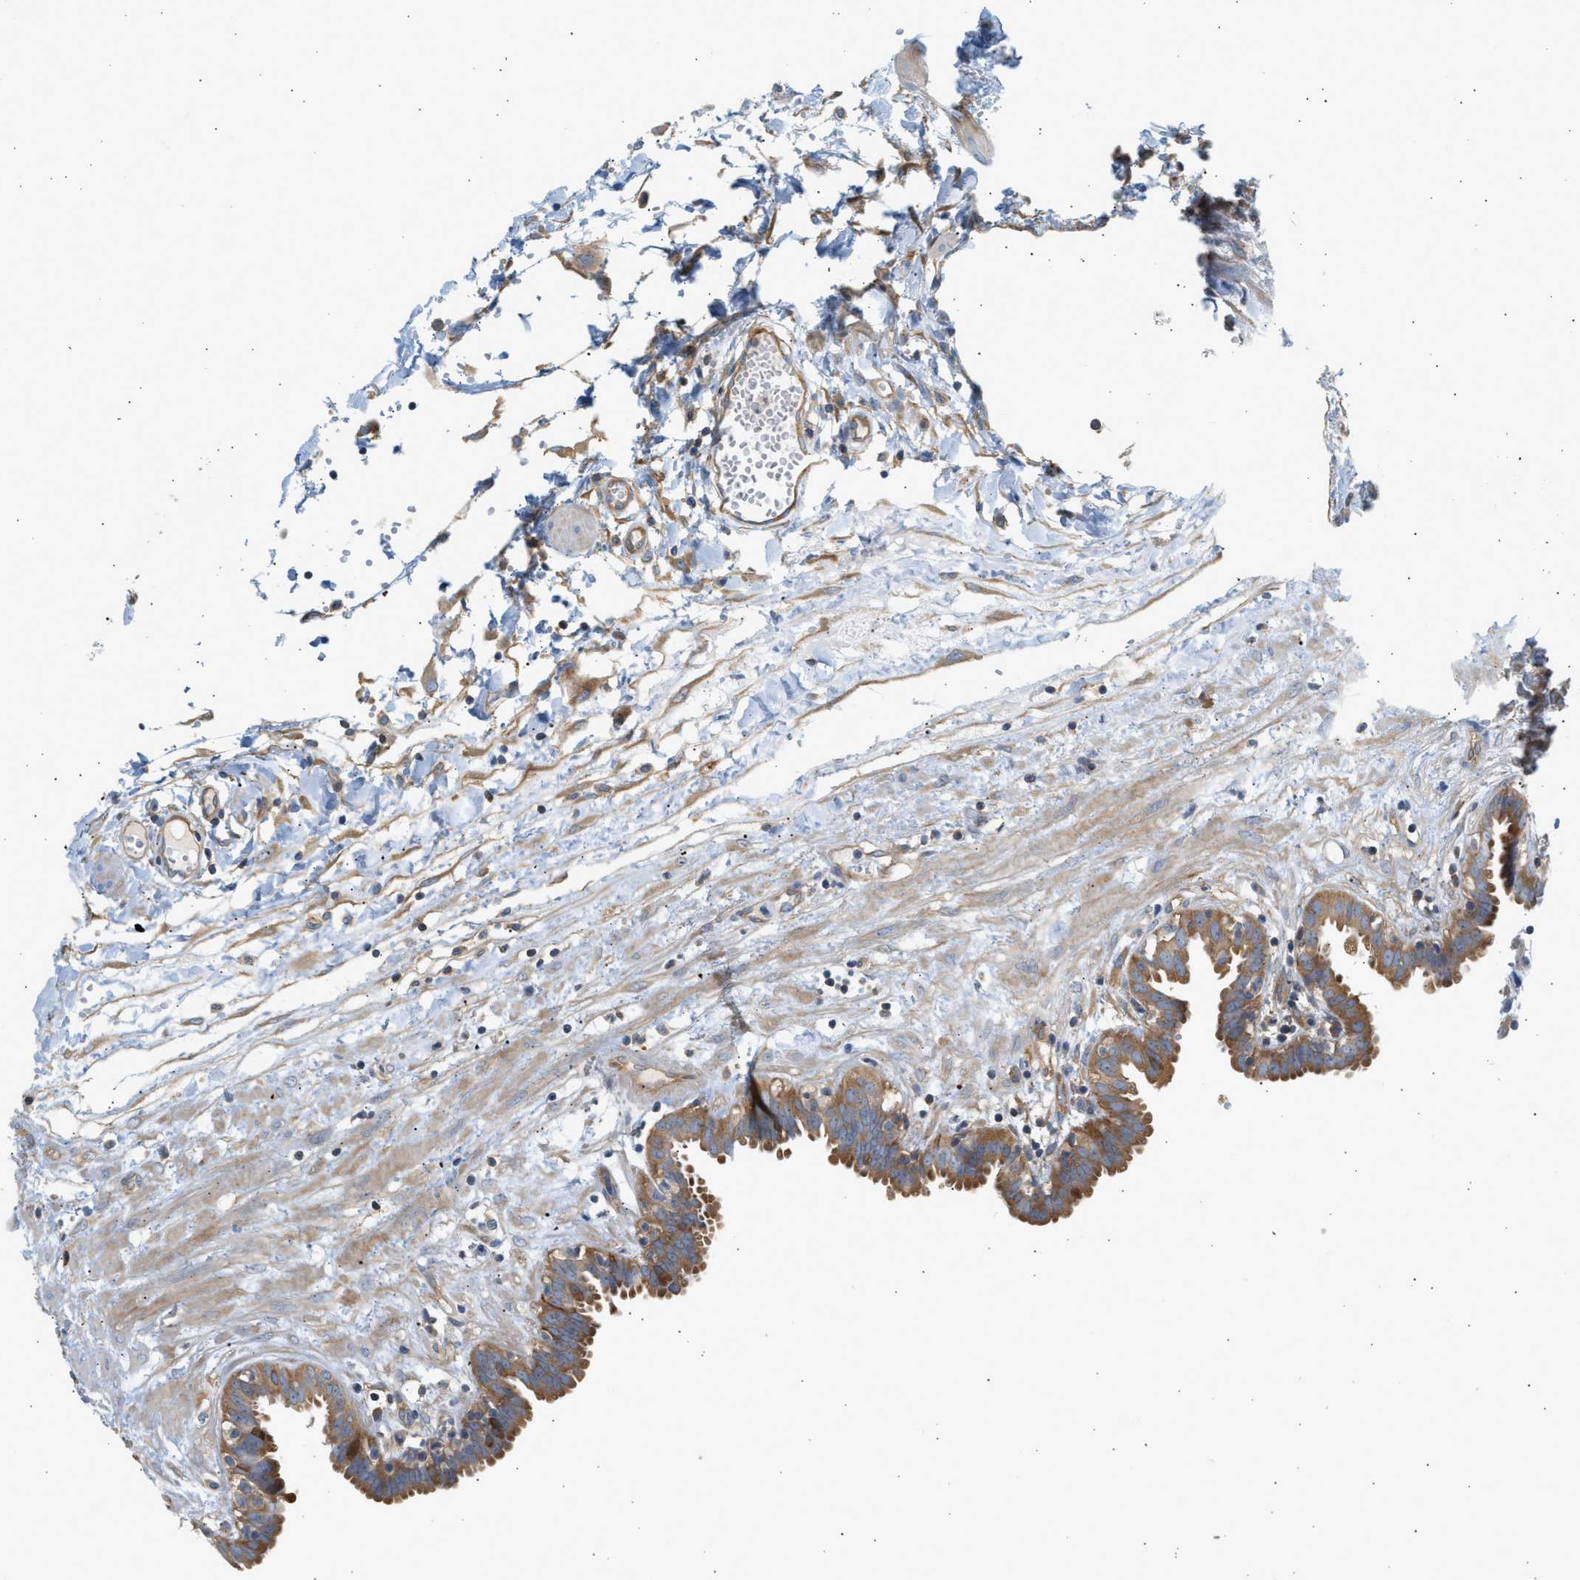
{"staining": {"intensity": "moderate", "quantity": ">75%", "location": "cytoplasmic/membranous"}, "tissue": "fallopian tube", "cell_type": "Glandular cells", "image_type": "normal", "snomed": [{"axis": "morphology", "description": "Normal tissue, NOS"}, {"axis": "topography", "description": "Fallopian tube"}, {"axis": "topography", "description": "Placenta"}], "caption": "An IHC image of normal tissue is shown. Protein staining in brown shows moderate cytoplasmic/membranous positivity in fallopian tube within glandular cells. The protein of interest is shown in brown color, while the nuclei are stained blue.", "gene": "PAFAH1B1", "patient": {"sex": "female", "age": 32}}